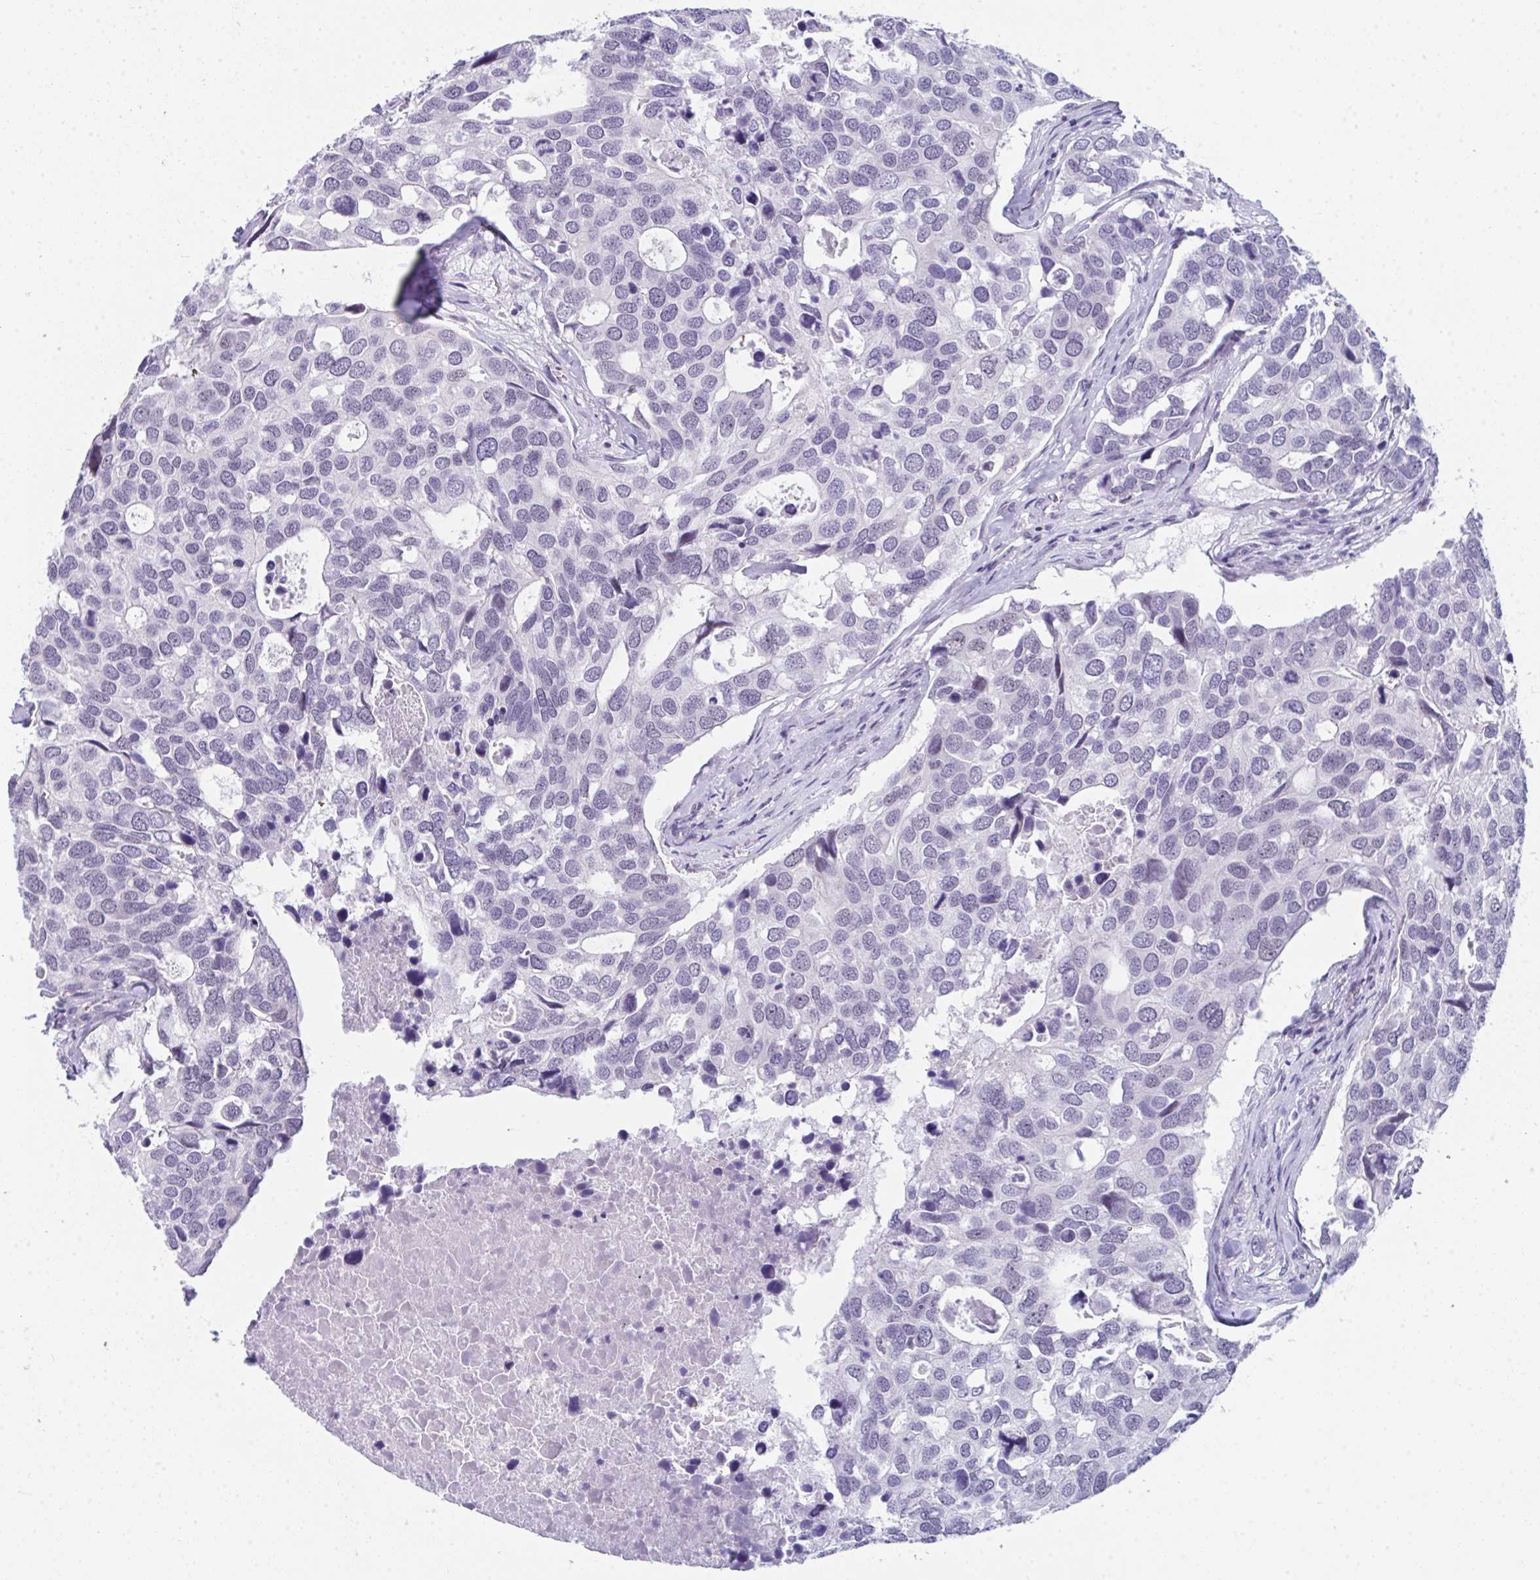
{"staining": {"intensity": "negative", "quantity": "none", "location": "none"}, "tissue": "breast cancer", "cell_type": "Tumor cells", "image_type": "cancer", "snomed": [{"axis": "morphology", "description": "Duct carcinoma"}, {"axis": "topography", "description": "Breast"}], "caption": "Breast invasive ductal carcinoma stained for a protein using immunohistochemistry (IHC) exhibits no positivity tumor cells.", "gene": "CDK13", "patient": {"sex": "female", "age": 83}}